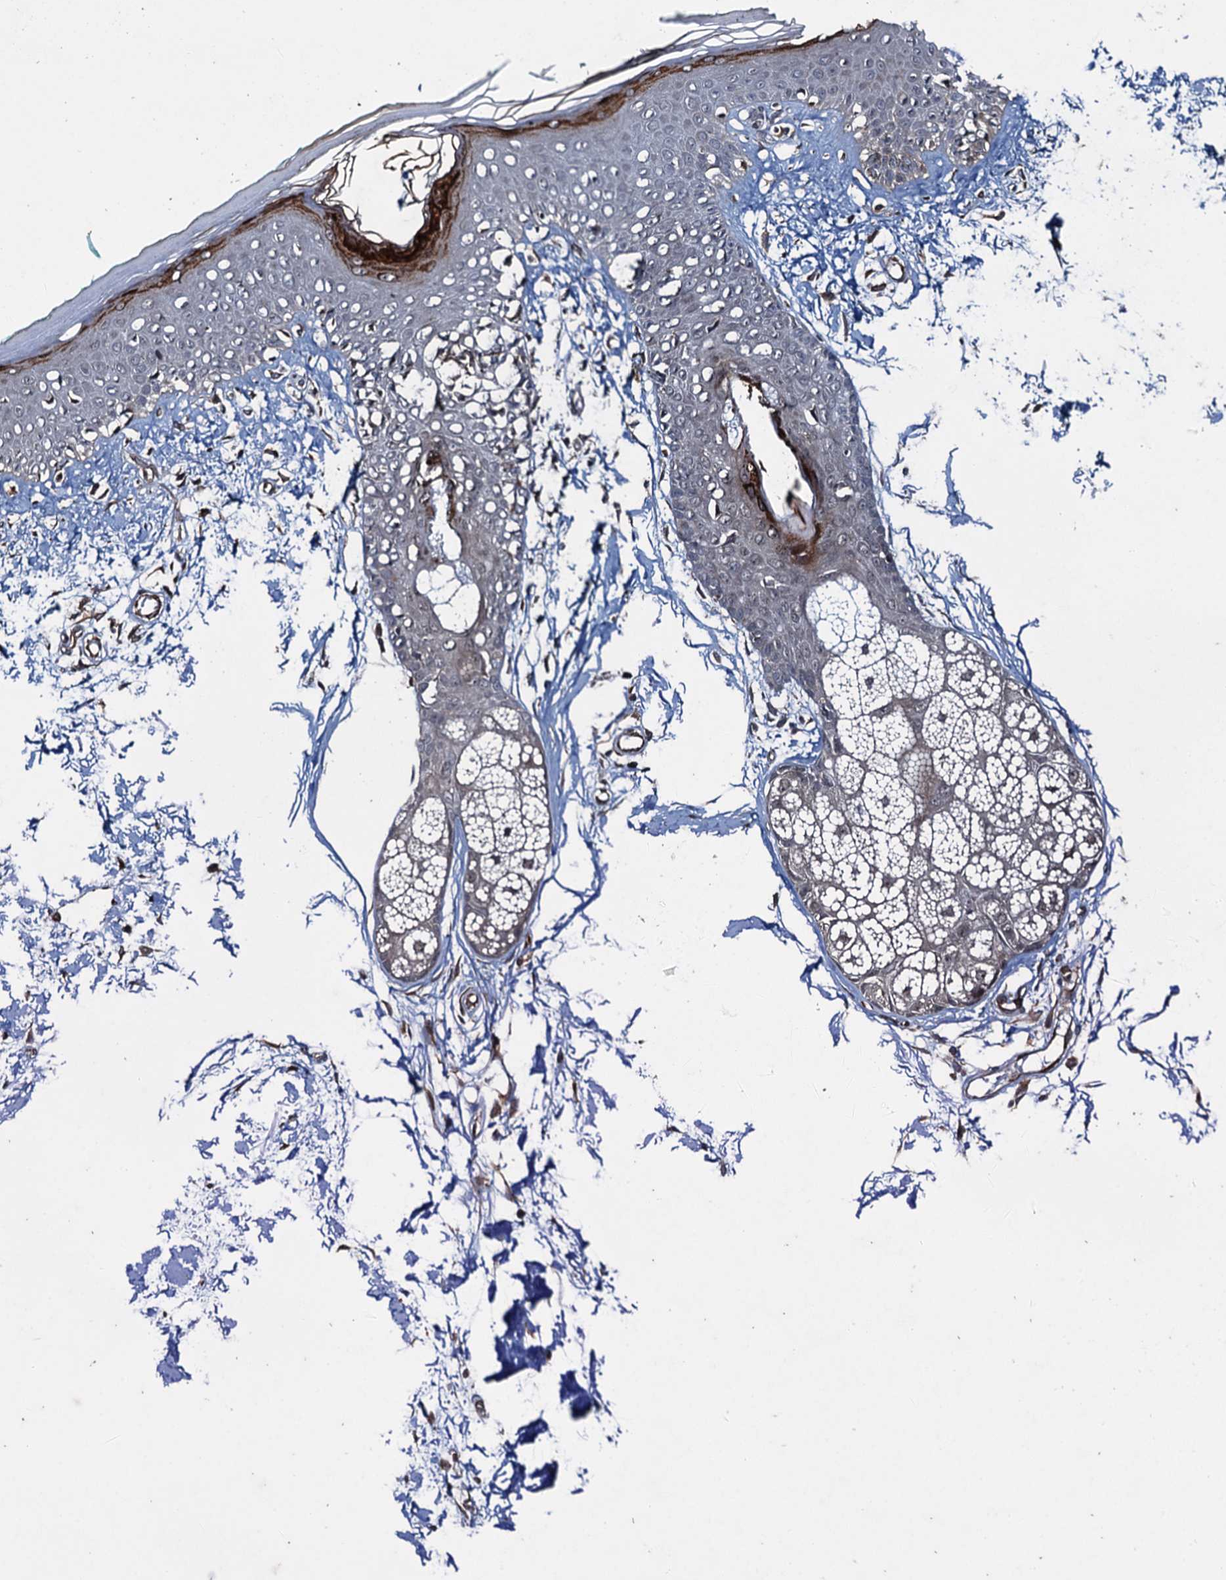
{"staining": {"intensity": "negative", "quantity": "none", "location": "none"}, "tissue": "skin", "cell_type": "Fibroblasts", "image_type": "normal", "snomed": [{"axis": "morphology", "description": "Normal tissue, NOS"}, {"axis": "topography", "description": "Skin"}], "caption": "Fibroblasts show no significant expression in unremarkable skin.", "gene": "WHAMM", "patient": {"sex": "male", "age": 62}}